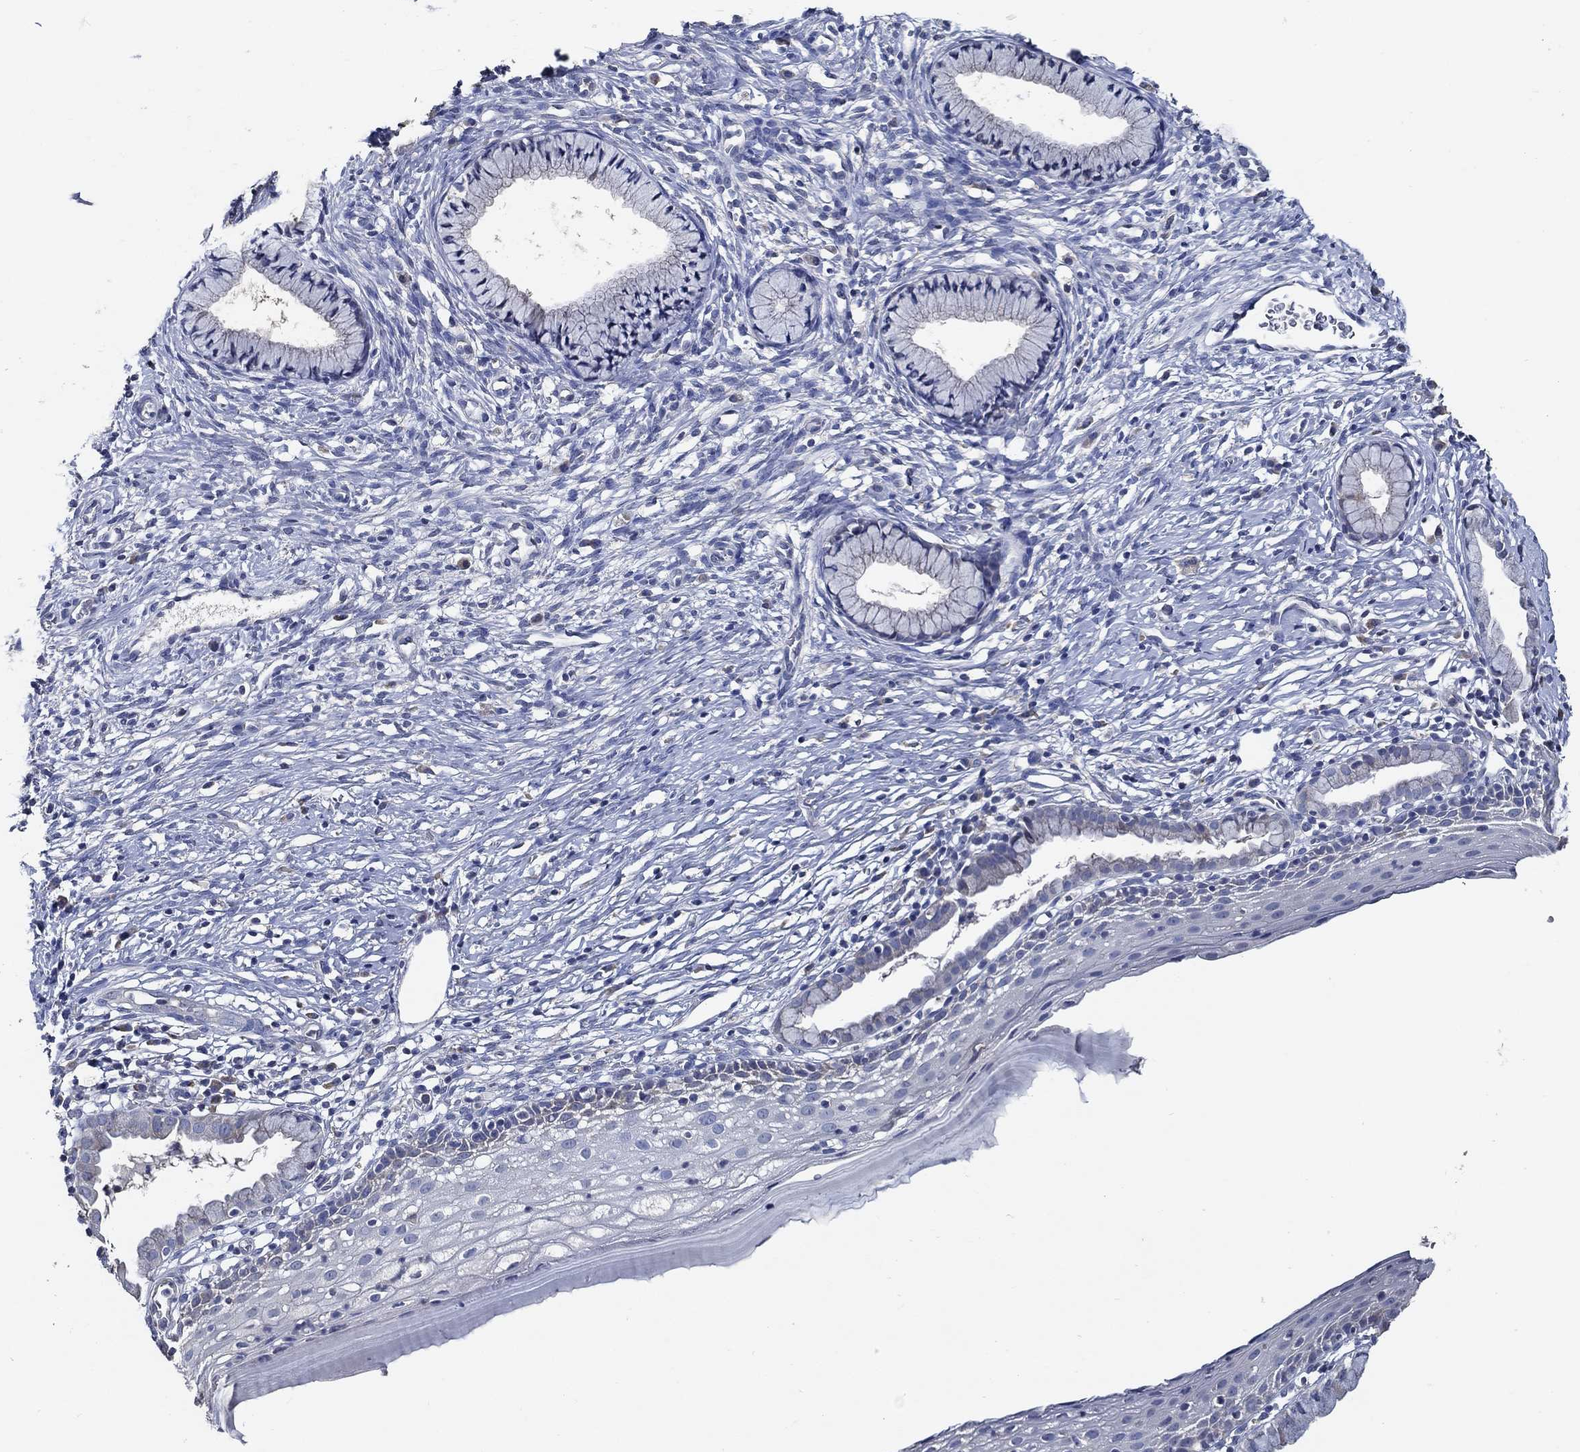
{"staining": {"intensity": "negative", "quantity": "none", "location": "none"}, "tissue": "cervix", "cell_type": "Glandular cells", "image_type": "normal", "snomed": [{"axis": "morphology", "description": "Normal tissue, NOS"}, {"axis": "topography", "description": "Cervix"}], "caption": "Cervix stained for a protein using immunohistochemistry (IHC) shows no staining glandular cells.", "gene": "DOCK3", "patient": {"sex": "female", "age": 39}}